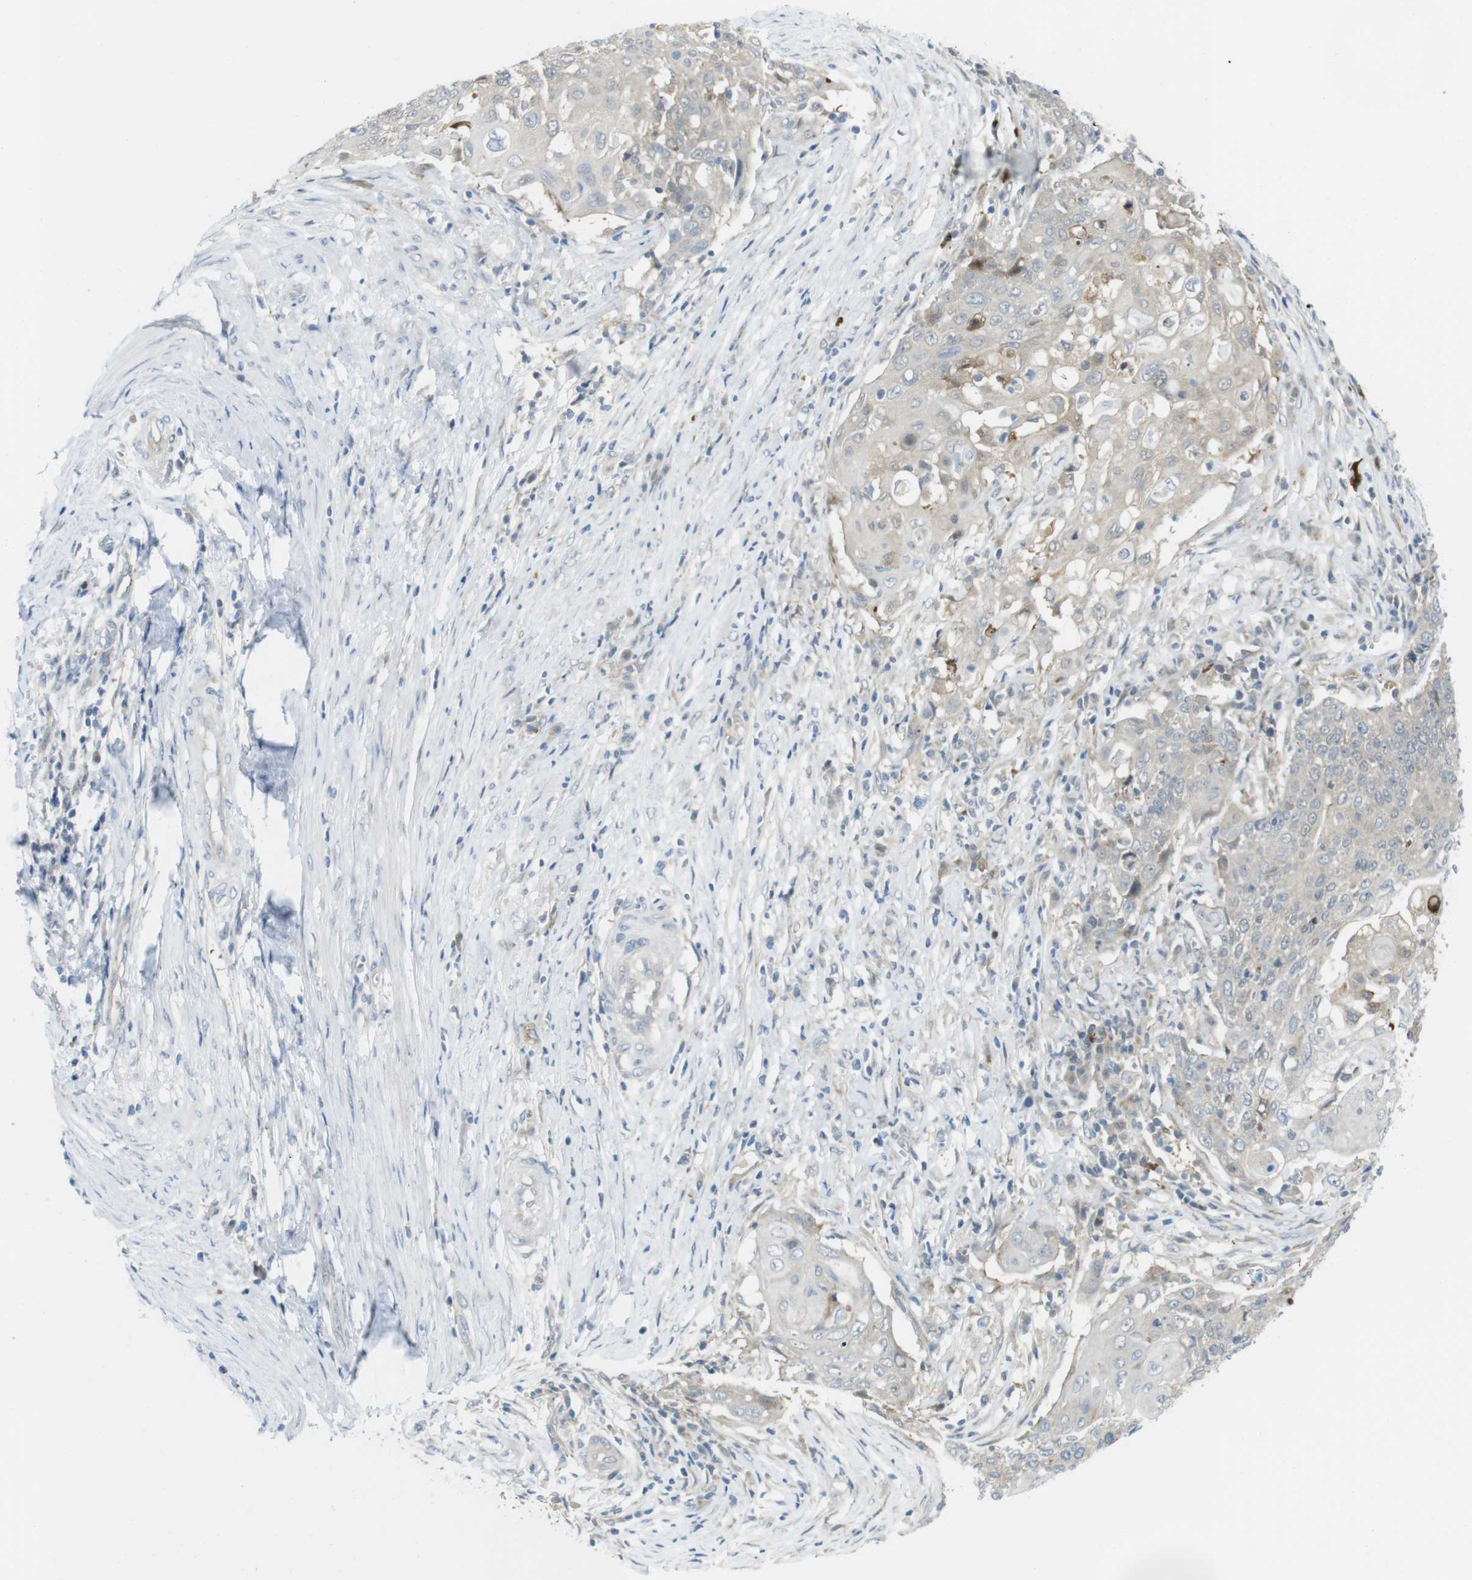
{"staining": {"intensity": "weak", "quantity": "25%-75%", "location": "cytoplasmic/membranous"}, "tissue": "cervical cancer", "cell_type": "Tumor cells", "image_type": "cancer", "snomed": [{"axis": "morphology", "description": "Squamous cell carcinoma, NOS"}, {"axis": "topography", "description": "Cervix"}], "caption": "Protein expression analysis of human cervical squamous cell carcinoma reveals weak cytoplasmic/membranous staining in about 25%-75% of tumor cells. (Brightfield microscopy of DAB IHC at high magnification).", "gene": "CASP2", "patient": {"sex": "female", "age": 39}}